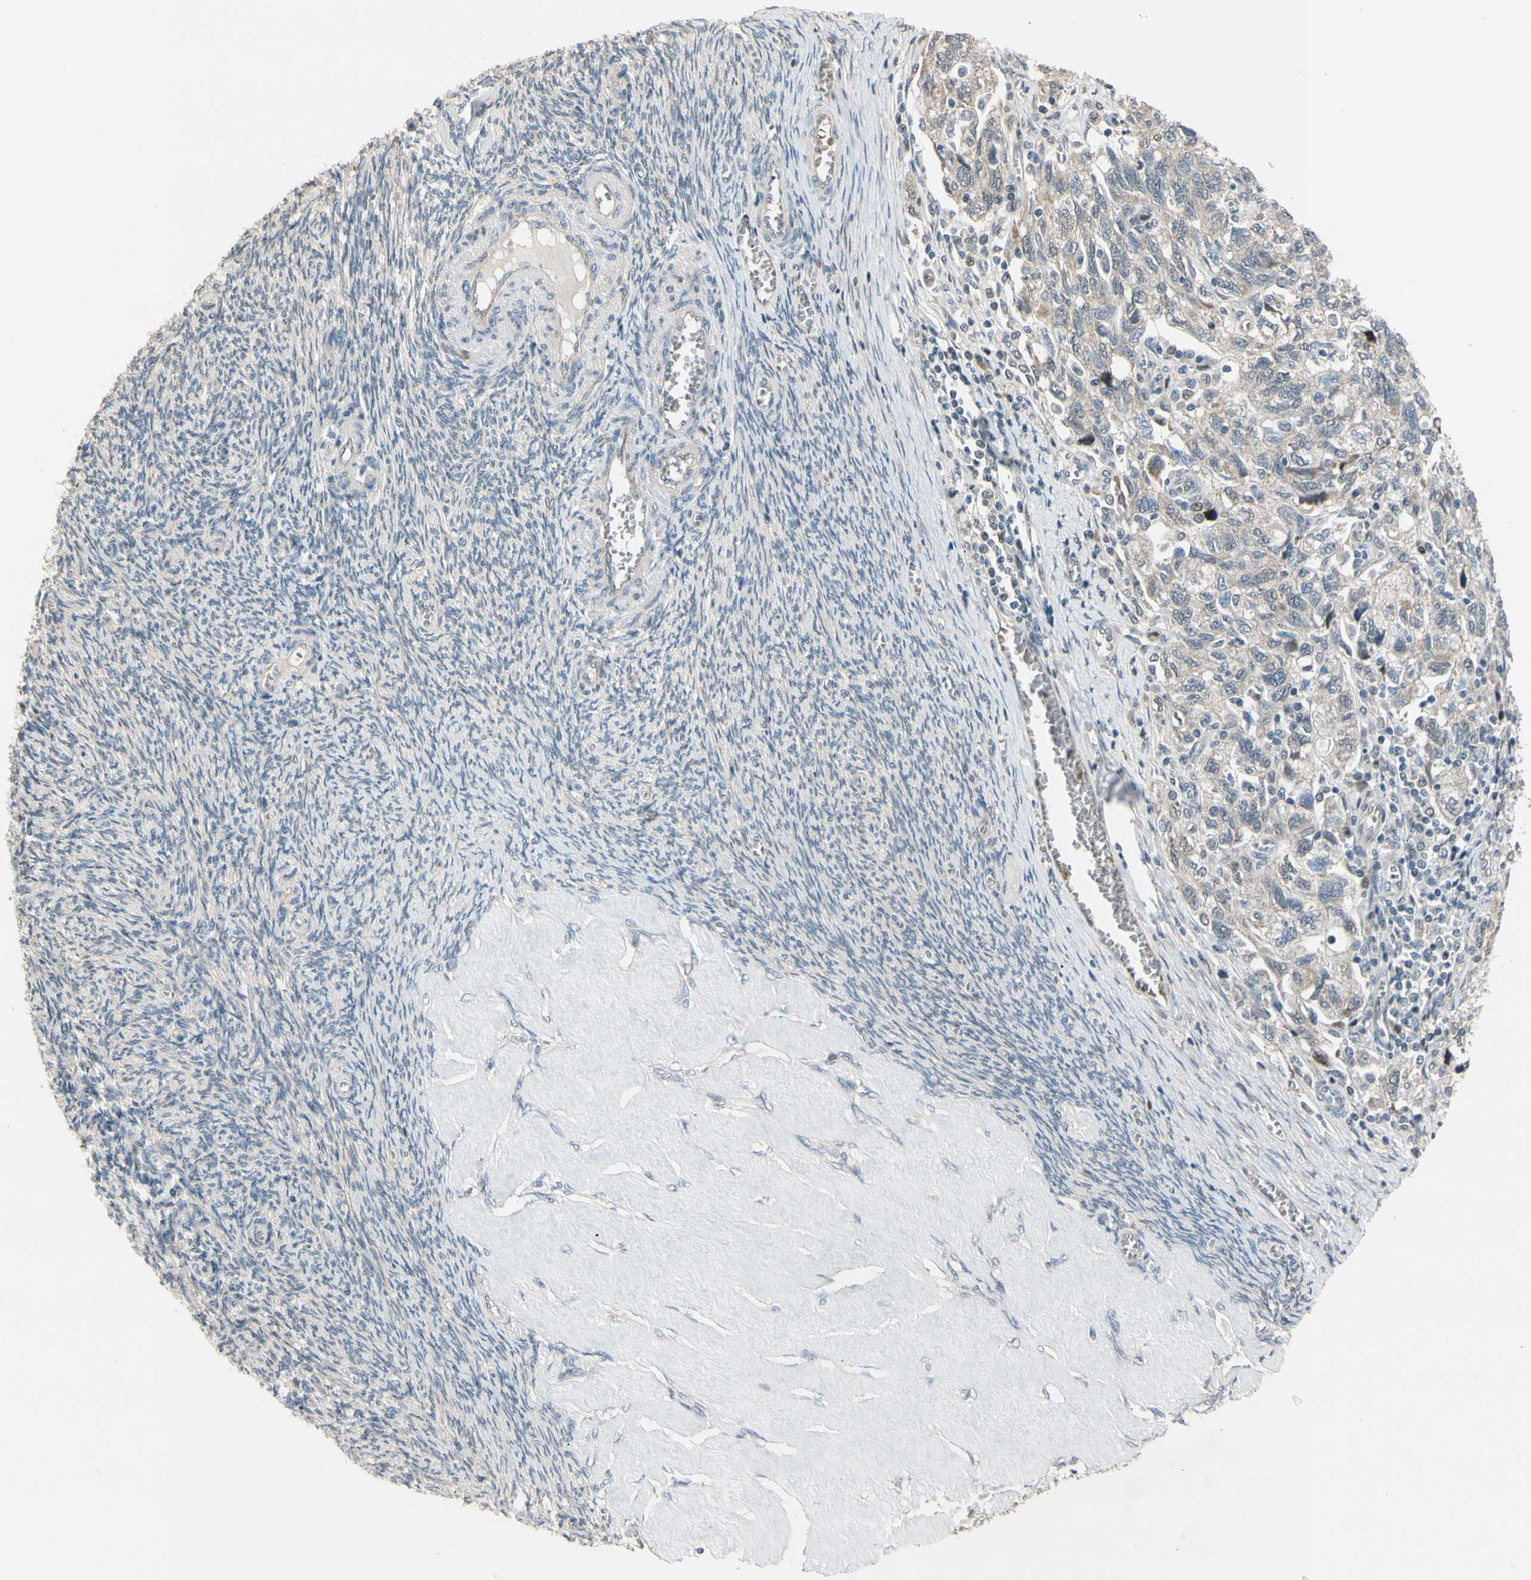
{"staining": {"intensity": "weak", "quantity": ">75%", "location": "cytoplasmic/membranous"}, "tissue": "ovarian cancer", "cell_type": "Tumor cells", "image_type": "cancer", "snomed": [{"axis": "morphology", "description": "Carcinoma, NOS"}, {"axis": "morphology", "description": "Cystadenocarcinoma, serous, NOS"}, {"axis": "topography", "description": "Ovary"}], "caption": "Immunohistochemistry (IHC) of ovarian cancer (carcinoma) shows low levels of weak cytoplasmic/membranous expression in approximately >75% of tumor cells.", "gene": "ZNF184", "patient": {"sex": "female", "age": 69}}